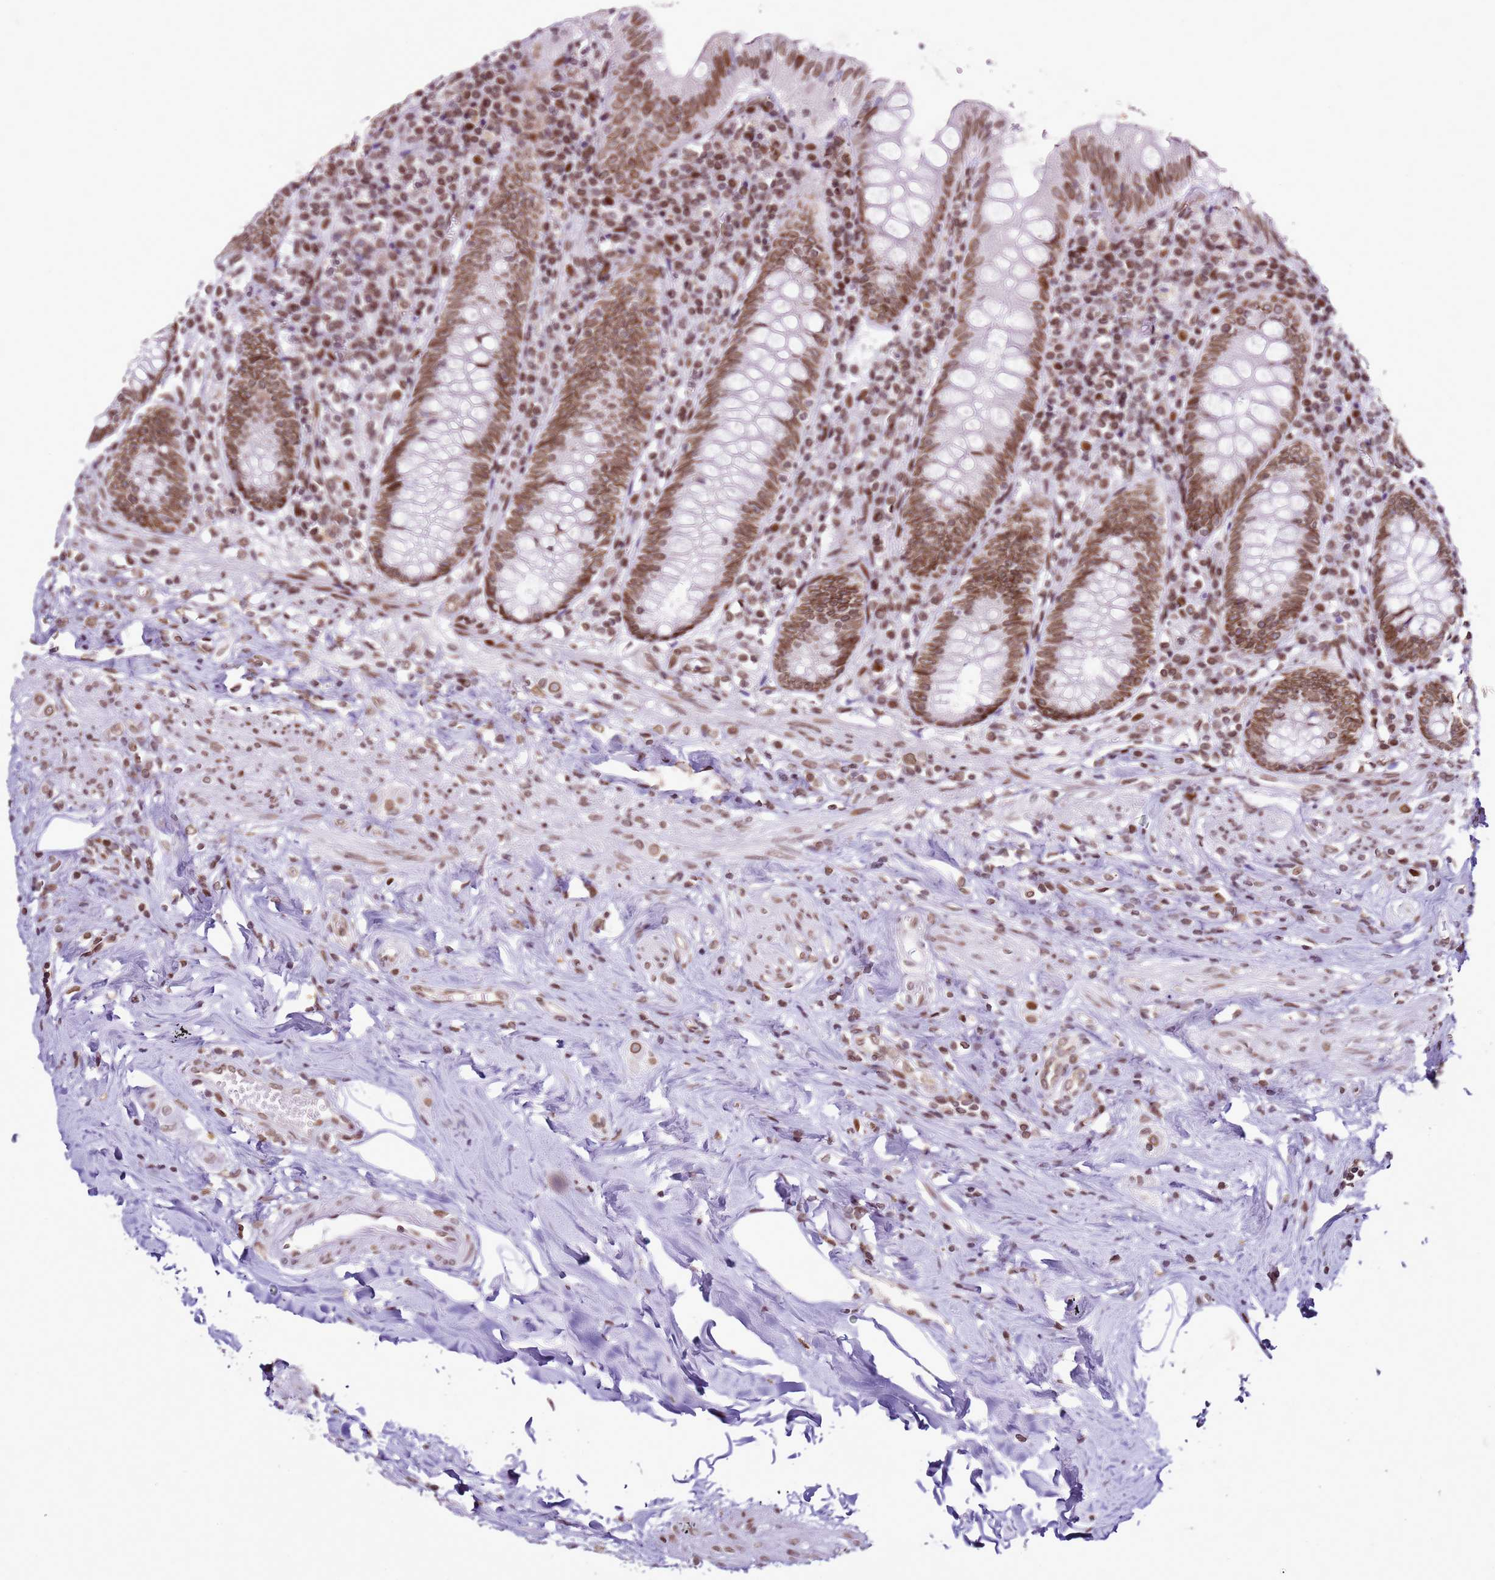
{"staining": {"intensity": "moderate", "quantity": ">75%", "location": "cytoplasmic/membranous"}, "tissue": "appendix", "cell_type": "Glandular cells", "image_type": "normal", "snomed": [{"axis": "morphology", "description": "Normal tissue, NOS"}, {"axis": "topography", "description": "Appendix"}], "caption": "Approximately >75% of glandular cells in unremarkable appendix display moderate cytoplasmic/membranous protein expression as visualized by brown immunohistochemical staining.", "gene": "POU6F1", "patient": {"sex": "female", "age": 54}}